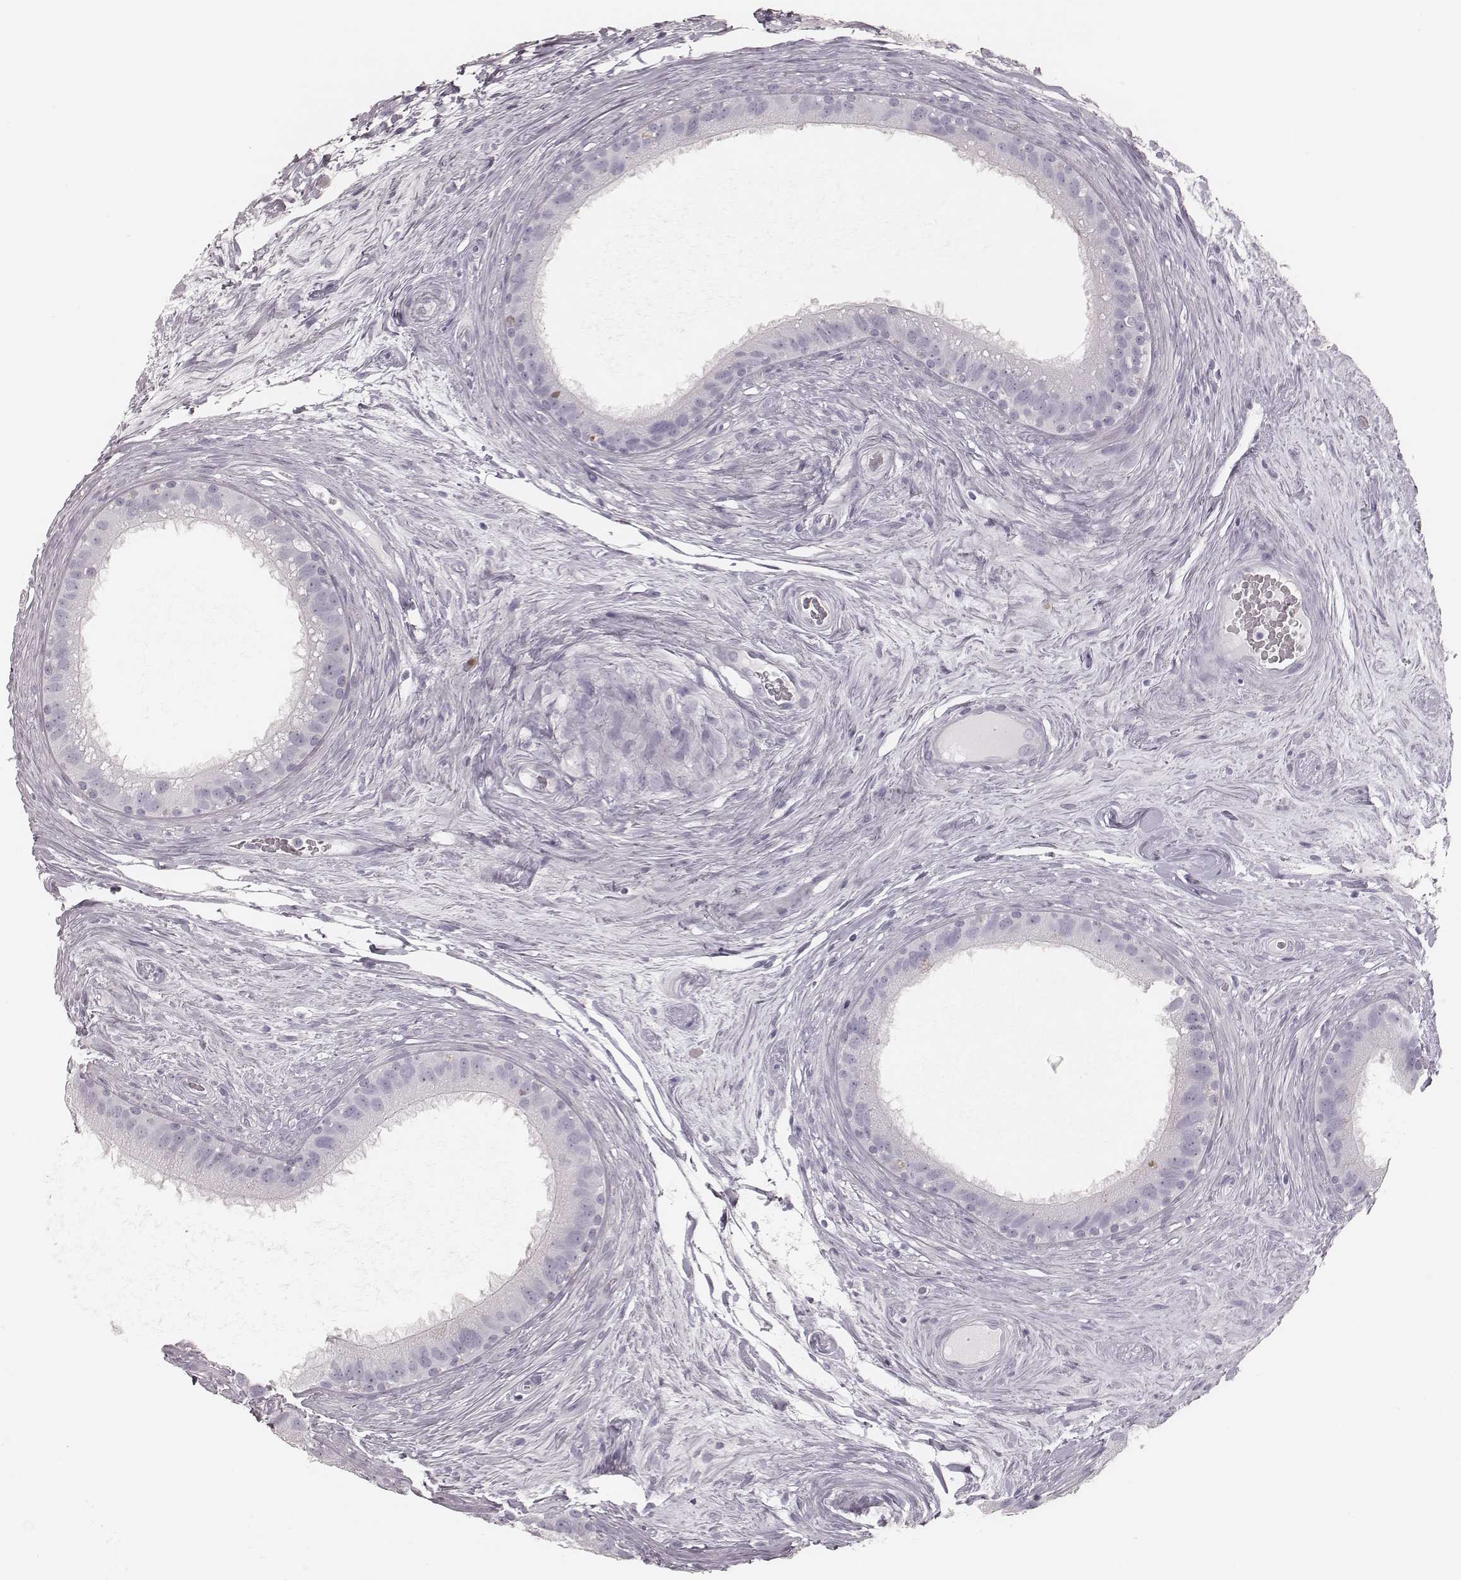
{"staining": {"intensity": "negative", "quantity": "none", "location": "none"}, "tissue": "epididymis", "cell_type": "Glandular cells", "image_type": "normal", "snomed": [{"axis": "morphology", "description": "Normal tissue, NOS"}, {"axis": "topography", "description": "Epididymis"}], "caption": "A high-resolution histopathology image shows IHC staining of unremarkable epididymis, which exhibits no significant expression in glandular cells.", "gene": "ELANE", "patient": {"sex": "male", "age": 59}}